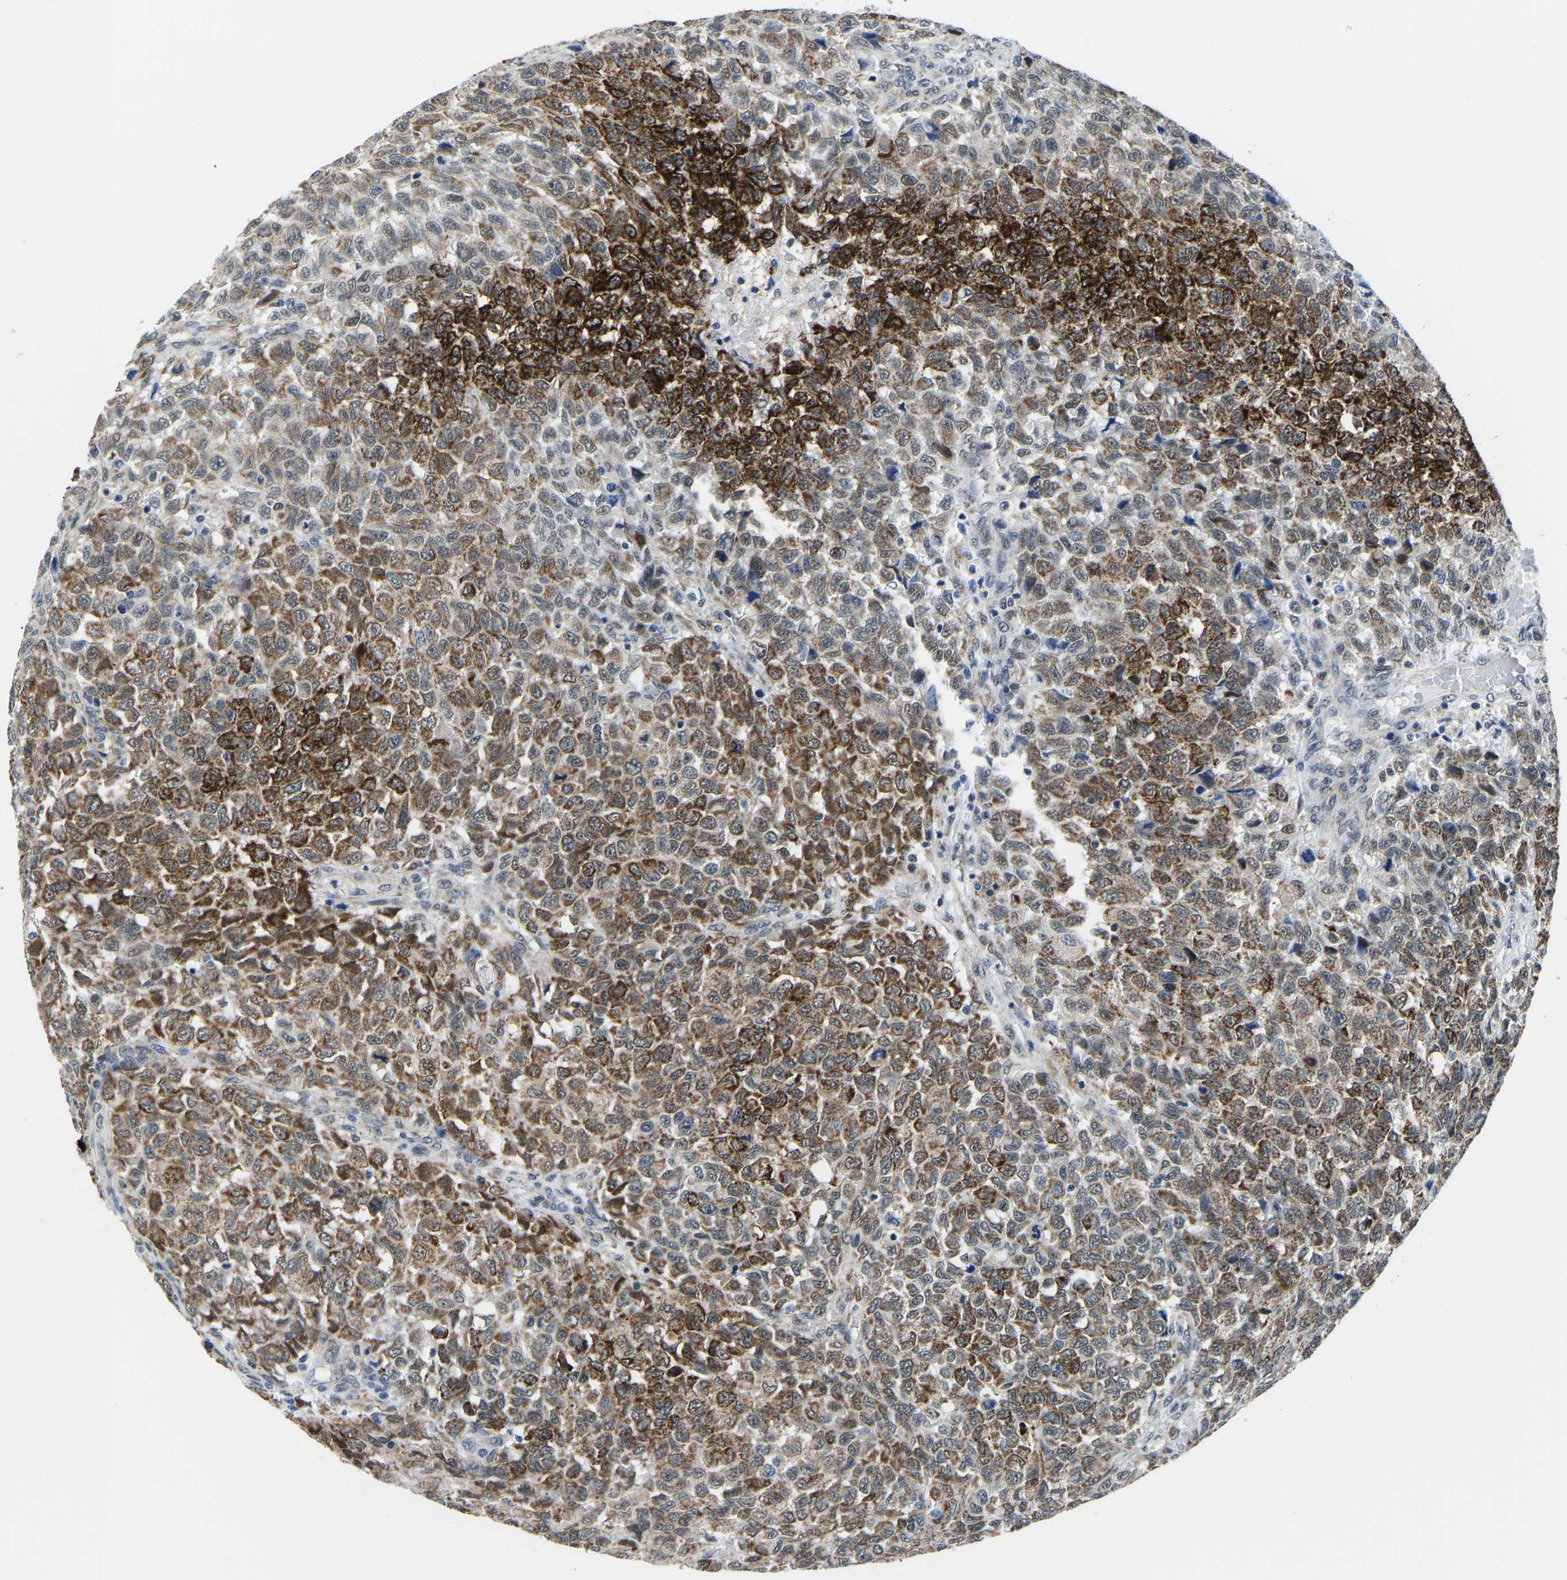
{"staining": {"intensity": "strong", "quantity": ">75%", "location": "cytoplasmic/membranous,nuclear"}, "tissue": "testis cancer", "cell_type": "Tumor cells", "image_type": "cancer", "snomed": [{"axis": "morphology", "description": "Seminoma, NOS"}, {"axis": "topography", "description": "Testis"}], "caption": "Immunohistochemical staining of human testis seminoma demonstrates high levels of strong cytoplasmic/membranous and nuclear positivity in approximately >75% of tumor cells.", "gene": "BNIP3L", "patient": {"sex": "male", "age": 59}}